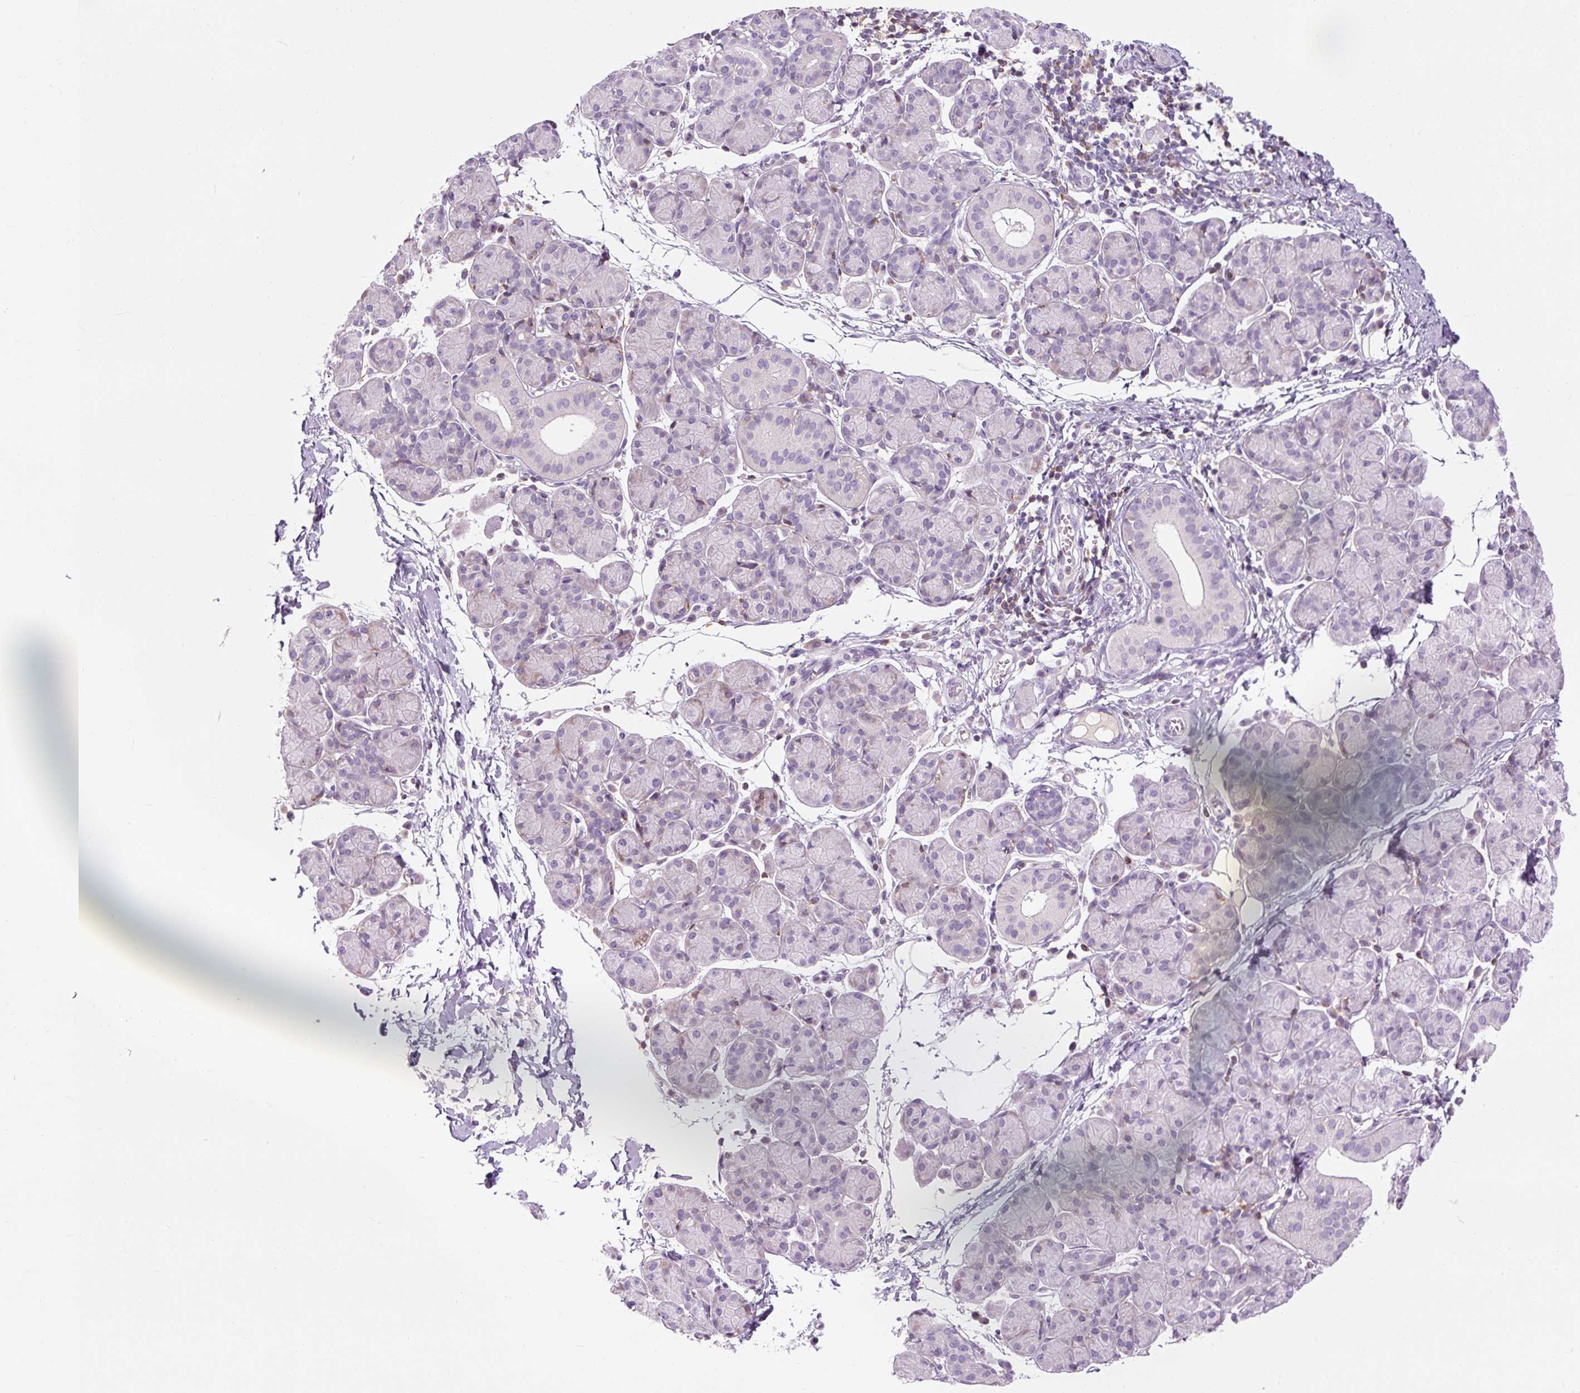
{"staining": {"intensity": "negative", "quantity": "none", "location": "none"}, "tissue": "salivary gland", "cell_type": "Glandular cells", "image_type": "normal", "snomed": [{"axis": "morphology", "description": "Normal tissue, NOS"}, {"axis": "morphology", "description": "Inflammation, NOS"}, {"axis": "topography", "description": "Lymph node"}, {"axis": "topography", "description": "Salivary gland"}], "caption": "This histopathology image is of benign salivary gland stained with immunohistochemistry (IHC) to label a protein in brown with the nuclei are counter-stained blue. There is no positivity in glandular cells.", "gene": "TIGD2", "patient": {"sex": "male", "age": 3}}